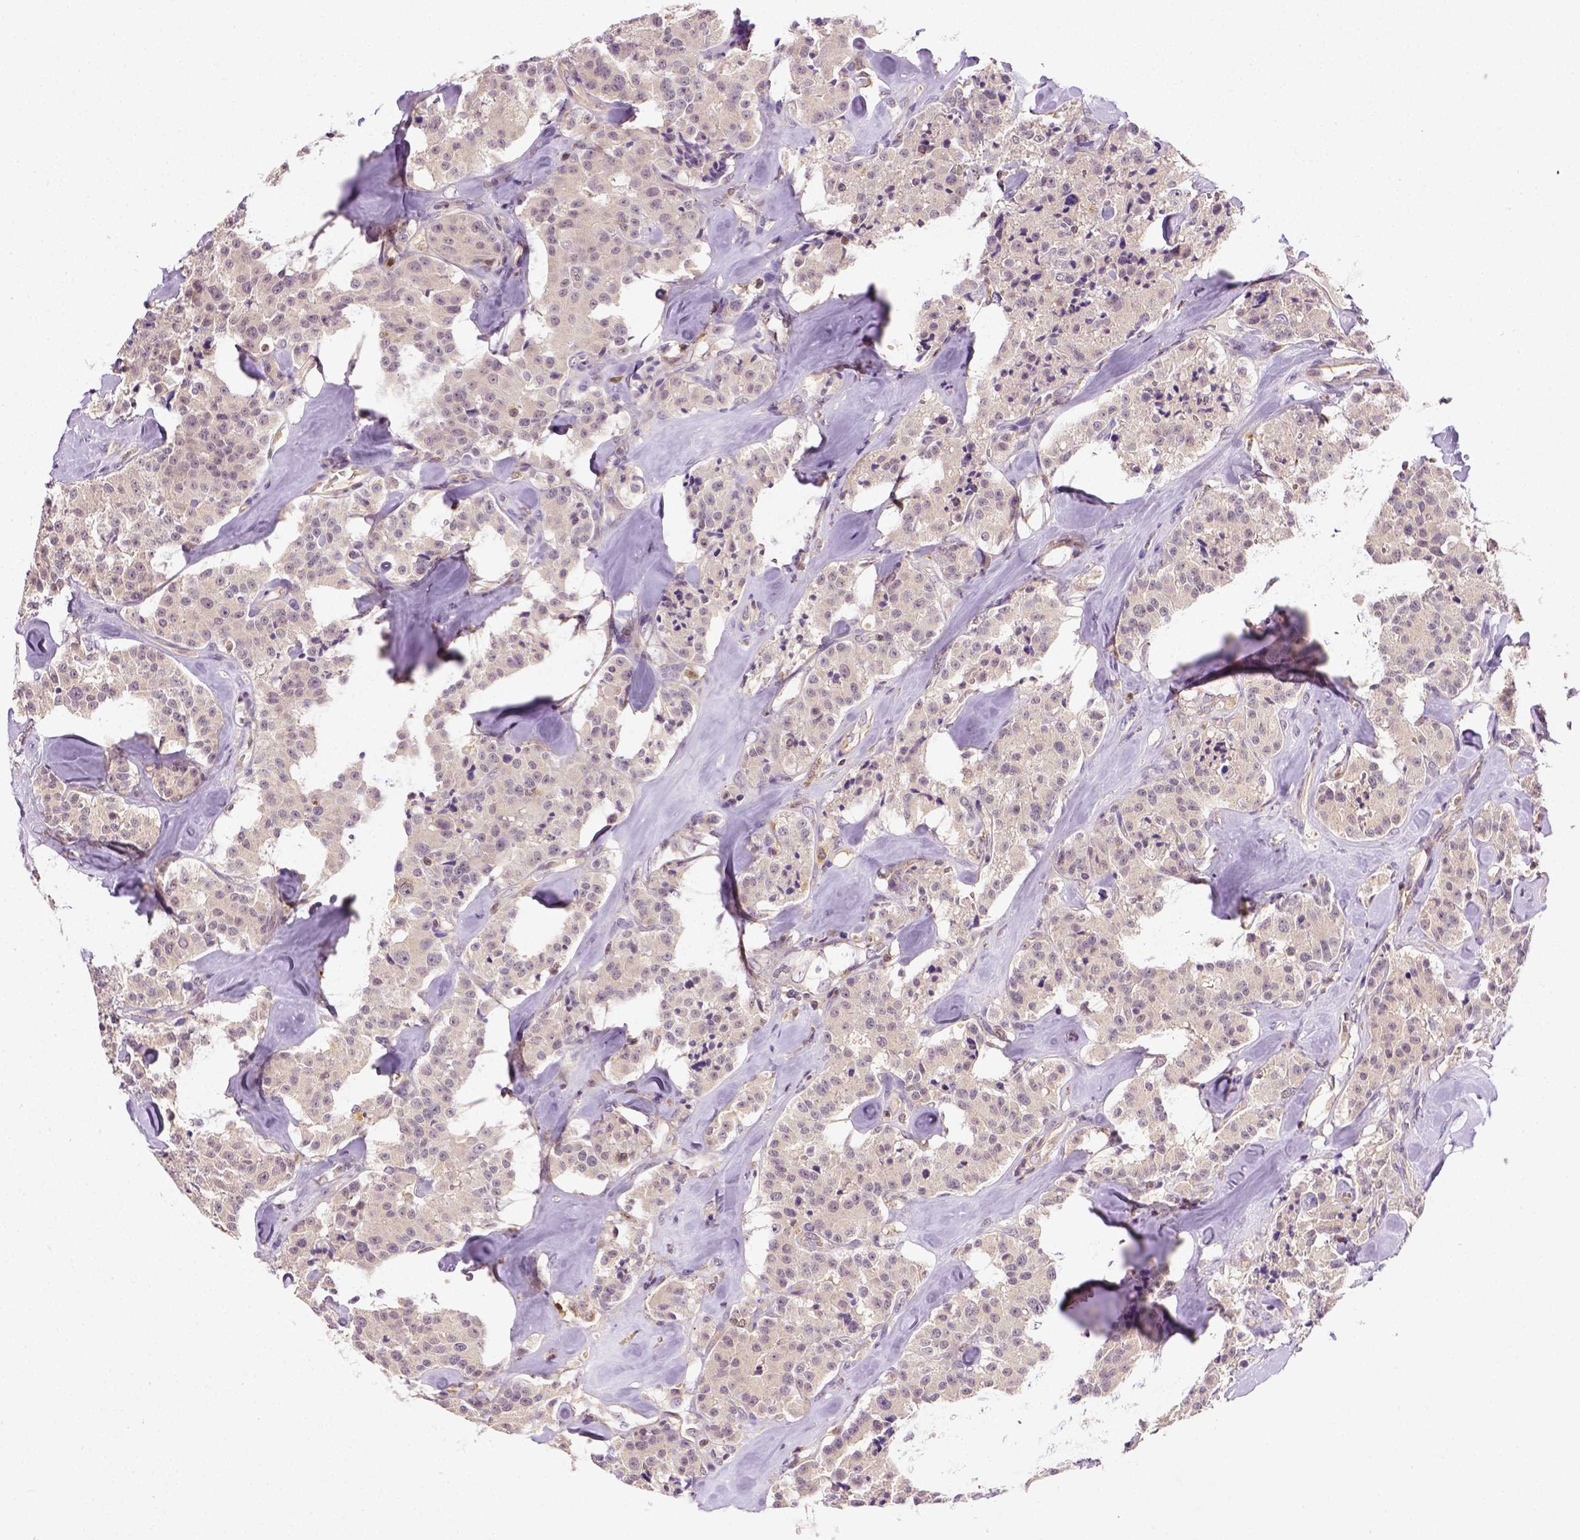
{"staining": {"intensity": "negative", "quantity": "none", "location": "none"}, "tissue": "carcinoid", "cell_type": "Tumor cells", "image_type": "cancer", "snomed": [{"axis": "morphology", "description": "Carcinoid, malignant, NOS"}, {"axis": "topography", "description": "Pancreas"}], "caption": "Carcinoid was stained to show a protein in brown. There is no significant positivity in tumor cells.", "gene": "MATK", "patient": {"sex": "male", "age": 41}}